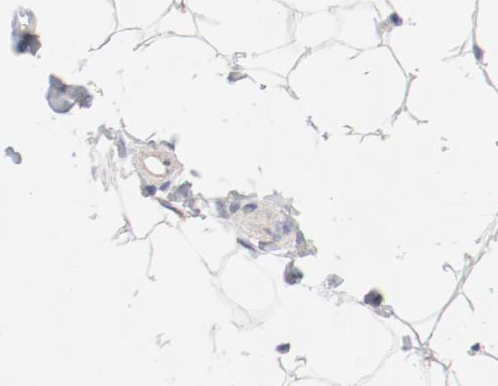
{"staining": {"intensity": "negative", "quantity": "none", "location": "none"}, "tissue": "adipose tissue", "cell_type": "Adipocytes", "image_type": "normal", "snomed": [{"axis": "morphology", "description": "Normal tissue, NOS"}, {"axis": "topography", "description": "Soft tissue"}], "caption": "IHC histopathology image of normal human adipose tissue stained for a protein (brown), which exhibits no staining in adipocytes.", "gene": "BIRC5", "patient": {"sex": "male", "age": 26}}